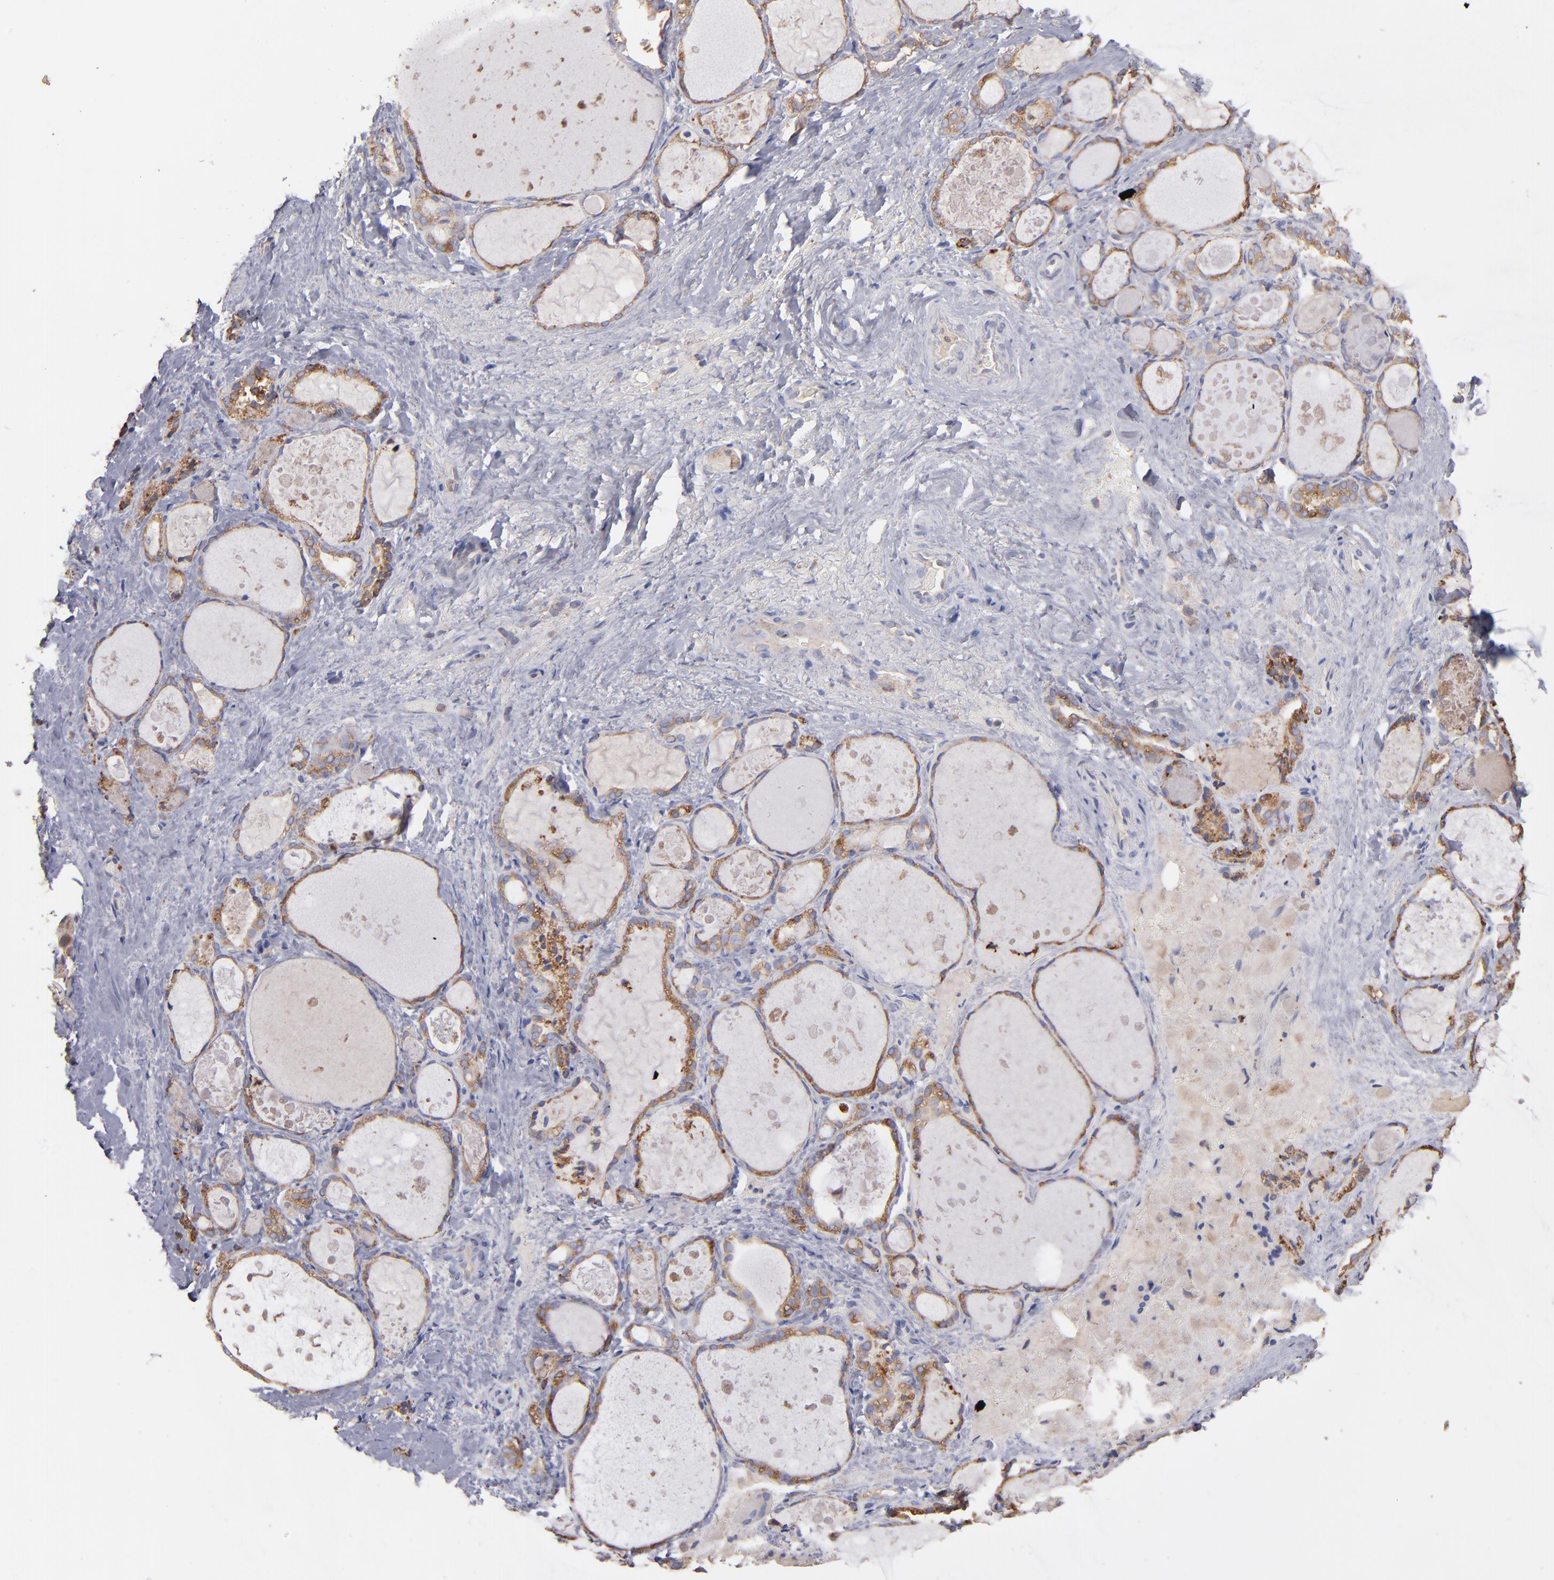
{"staining": {"intensity": "moderate", "quantity": ">75%", "location": "cytoplasmic/membranous"}, "tissue": "thyroid gland", "cell_type": "Glandular cells", "image_type": "normal", "snomed": [{"axis": "morphology", "description": "Normal tissue, NOS"}, {"axis": "topography", "description": "Thyroid gland"}], "caption": "Approximately >75% of glandular cells in normal thyroid gland show moderate cytoplasmic/membranous protein expression as visualized by brown immunohistochemical staining.", "gene": "NFKBIE", "patient": {"sex": "female", "age": 75}}